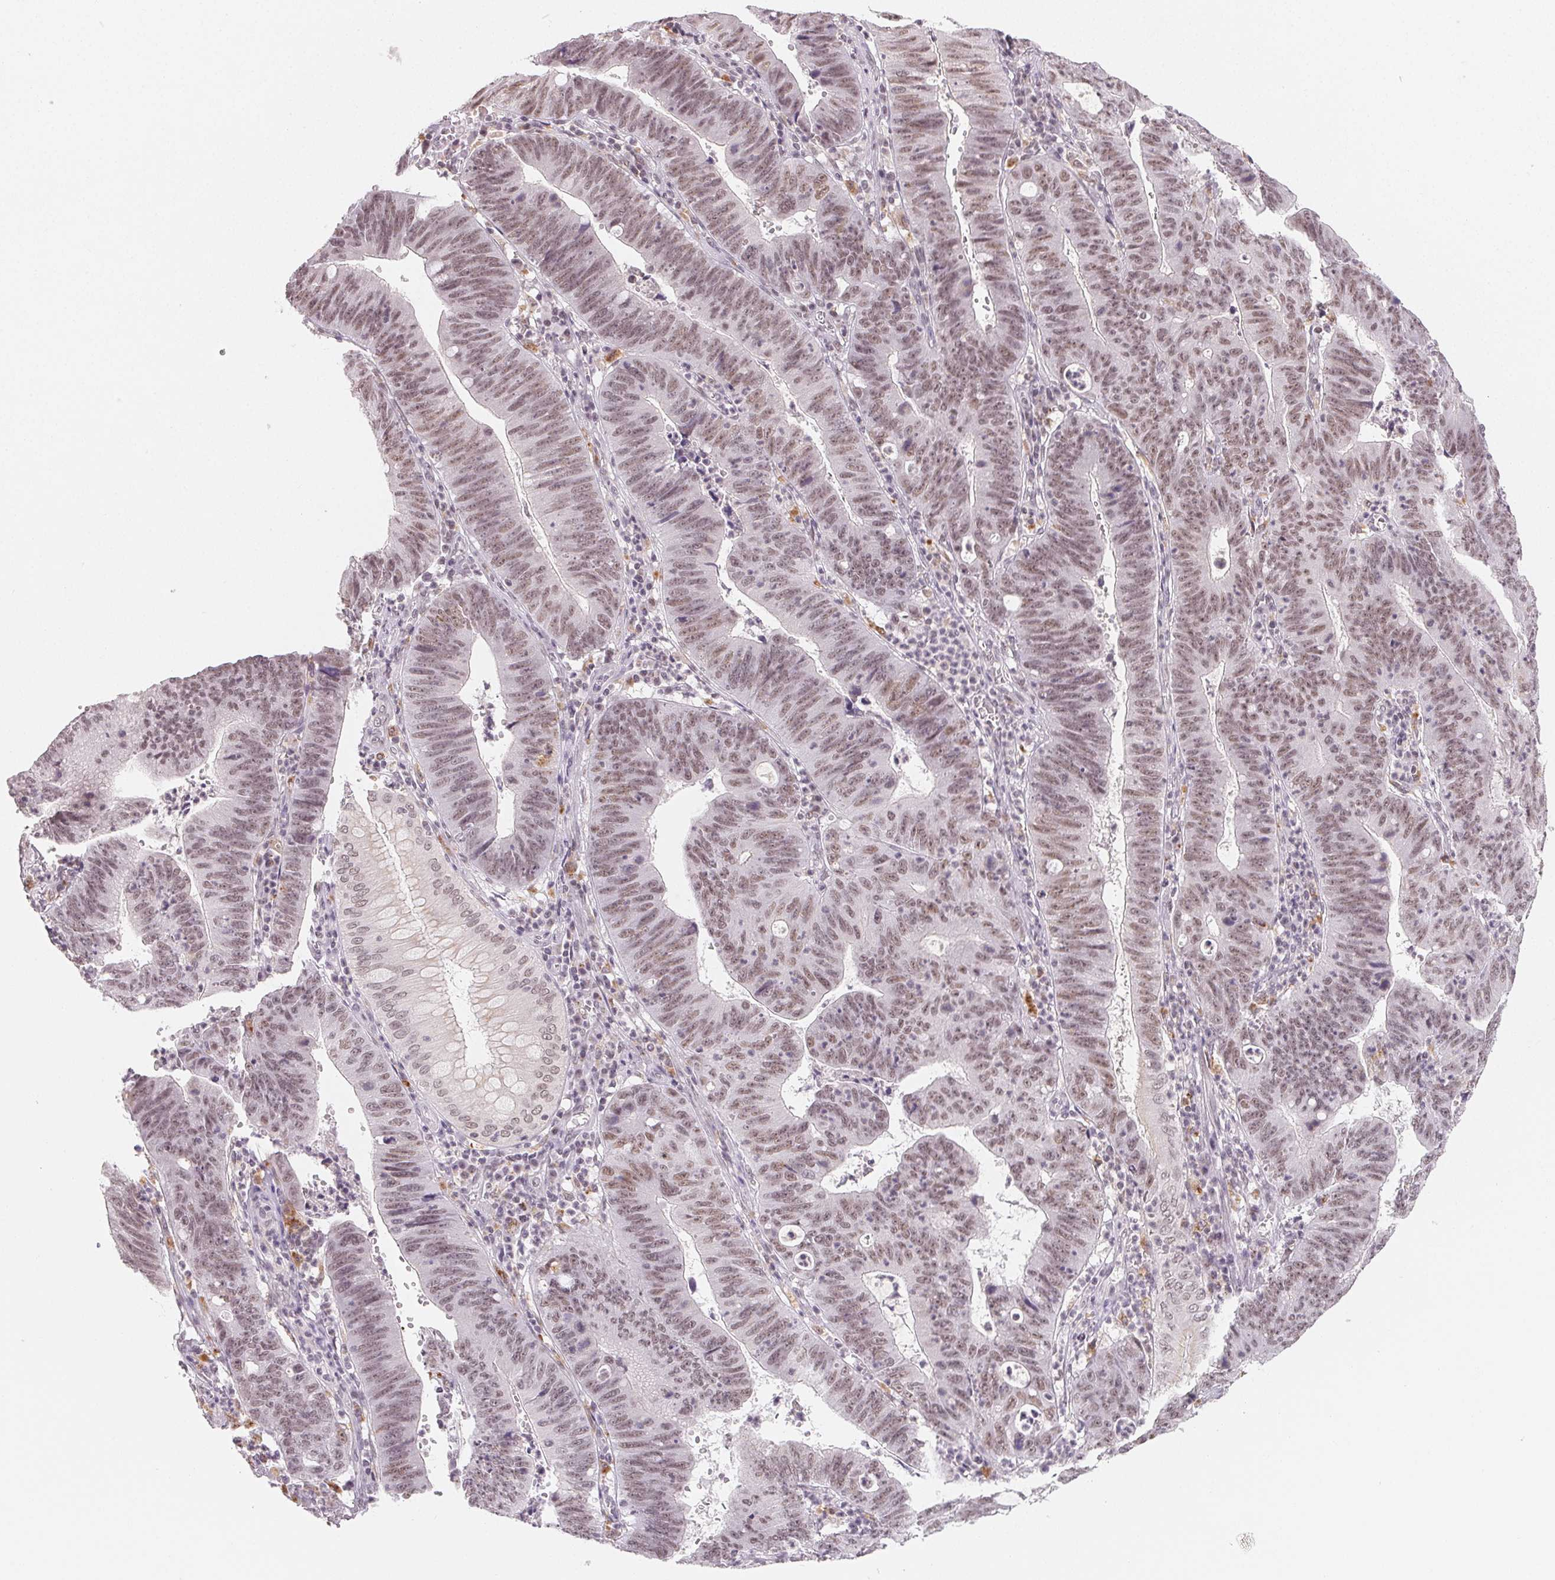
{"staining": {"intensity": "moderate", "quantity": ">75%", "location": "nuclear"}, "tissue": "stomach cancer", "cell_type": "Tumor cells", "image_type": "cancer", "snomed": [{"axis": "morphology", "description": "Adenocarcinoma, NOS"}, {"axis": "topography", "description": "Stomach"}], "caption": "IHC image of human stomach cancer stained for a protein (brown), which displays medium levels of moderate nuclear expression in approximately >75% of tumor cells.", "gene": "NXF3", "patient": {"sex": "male", "age": 59}}